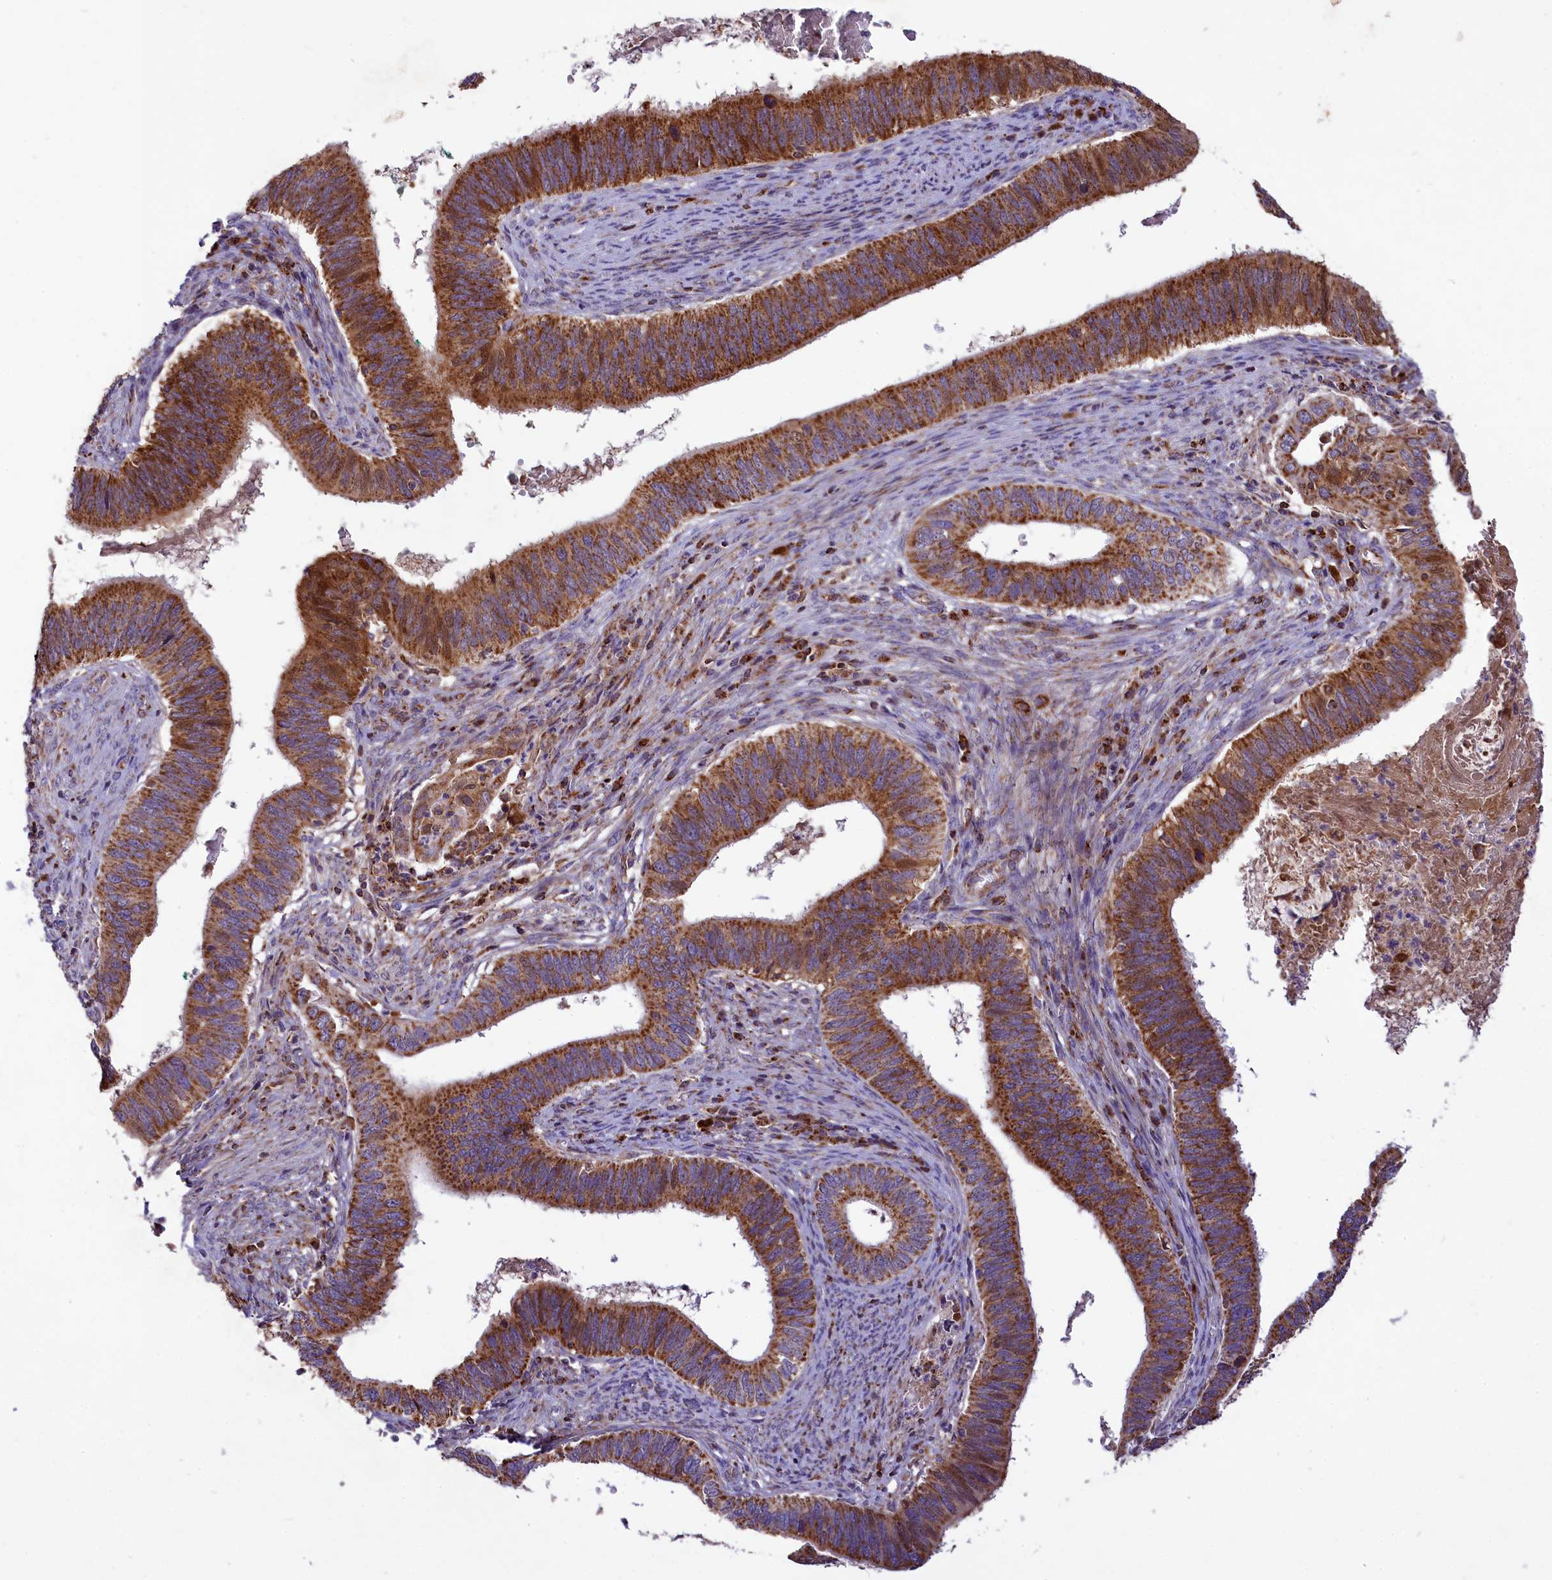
{"staining": {"intensity": "moderate", "quantity": ">75%", "location": "cytoplasmic/membranous"}, "tissue": "cervical cancer", "cell_type": "Tumor cells", "image_type": "cancer", "snomed": [{"axis": "morphology", "description": "Adenocarcinoma, NOS"}, {"axis": "topography", "description": "Cervix"}], "caption": "DAB (3,3'-diaminobenzidine) immunohistochemical staining of human cervical cancer displays moderate cytoplasmic/membranous protein expression in about >75% of tumor cells.", "gene": "COX17", "patient": {"sex": "female", "age": 42}}